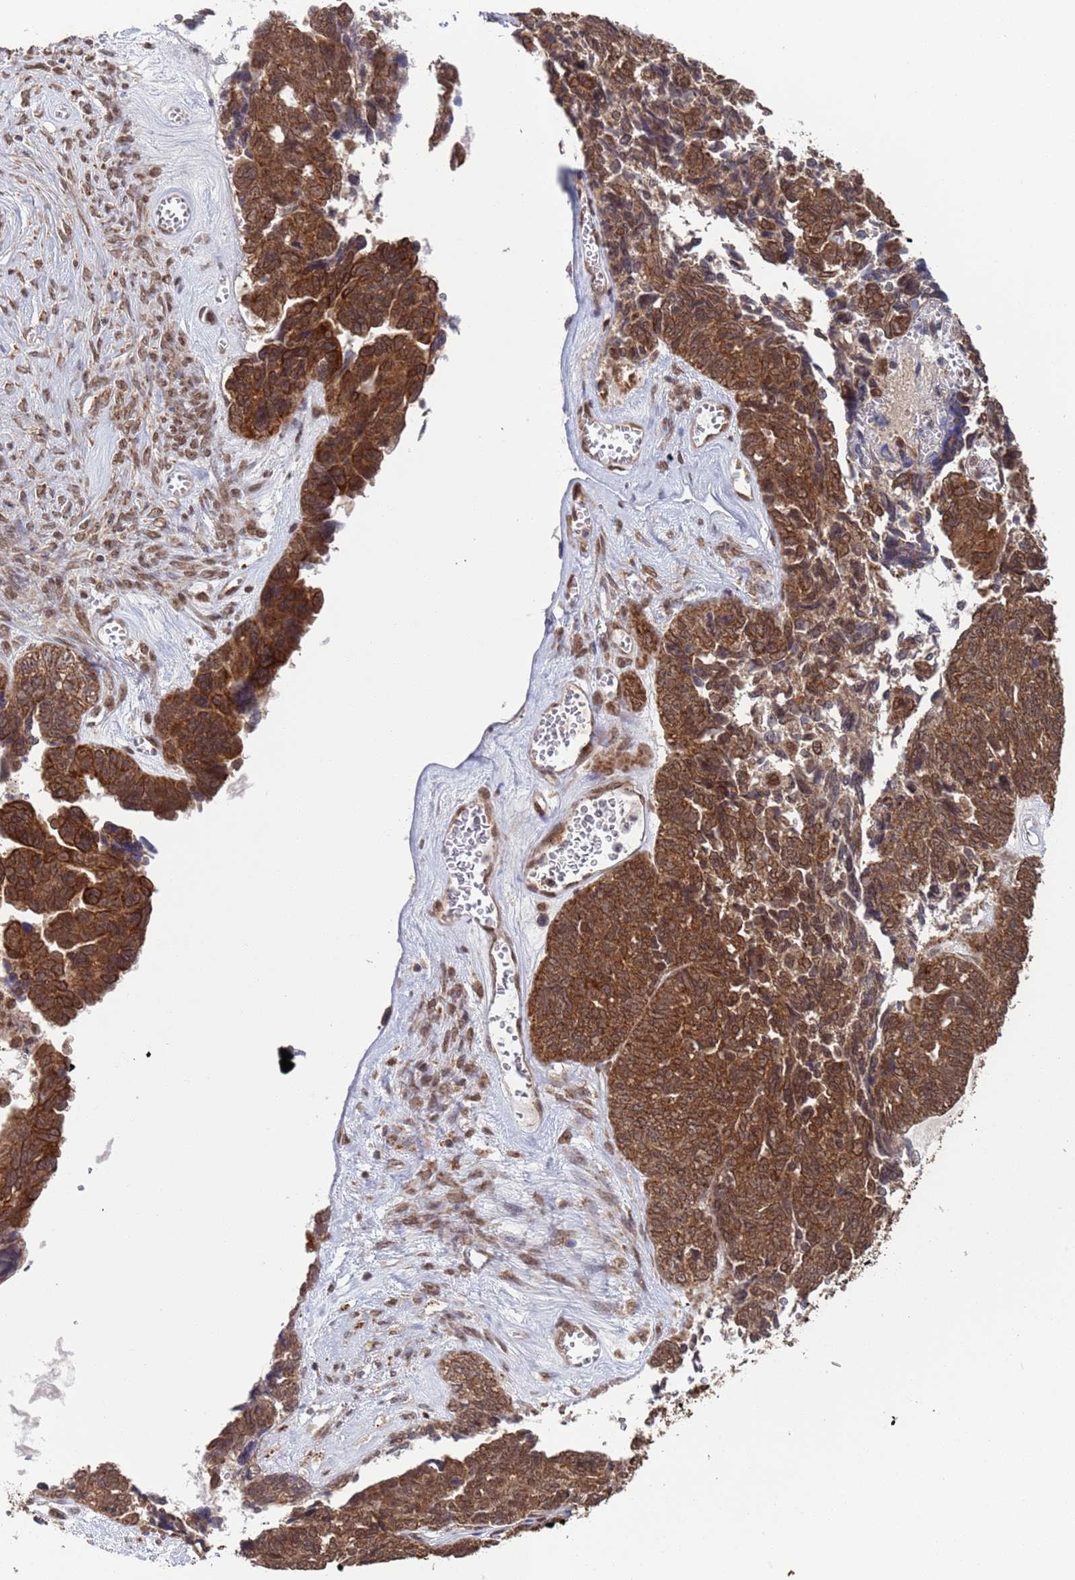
{"staining": {"intensity": "moderate", "quantity": ">75%", "location": "cytoplasmic/membranous"}, "tissue": "ovarian cancer", "cell_type": "Tumor cells", "image_type": "cancer", "snomed": [{"axis": "morphology", "description": "Cystadenocarcinoma, serous, NOS"}, {"axis": "topography", "description": "Ovary"}], "caption": "The immunohistochemical stain labels moderate cytoplasmic/membranous expression in tumor cells of serous cystadenocarcinoma (ovarian) tissue.", "gene": "FUBP3", "patient": {"sex": "female", "age": 79}}